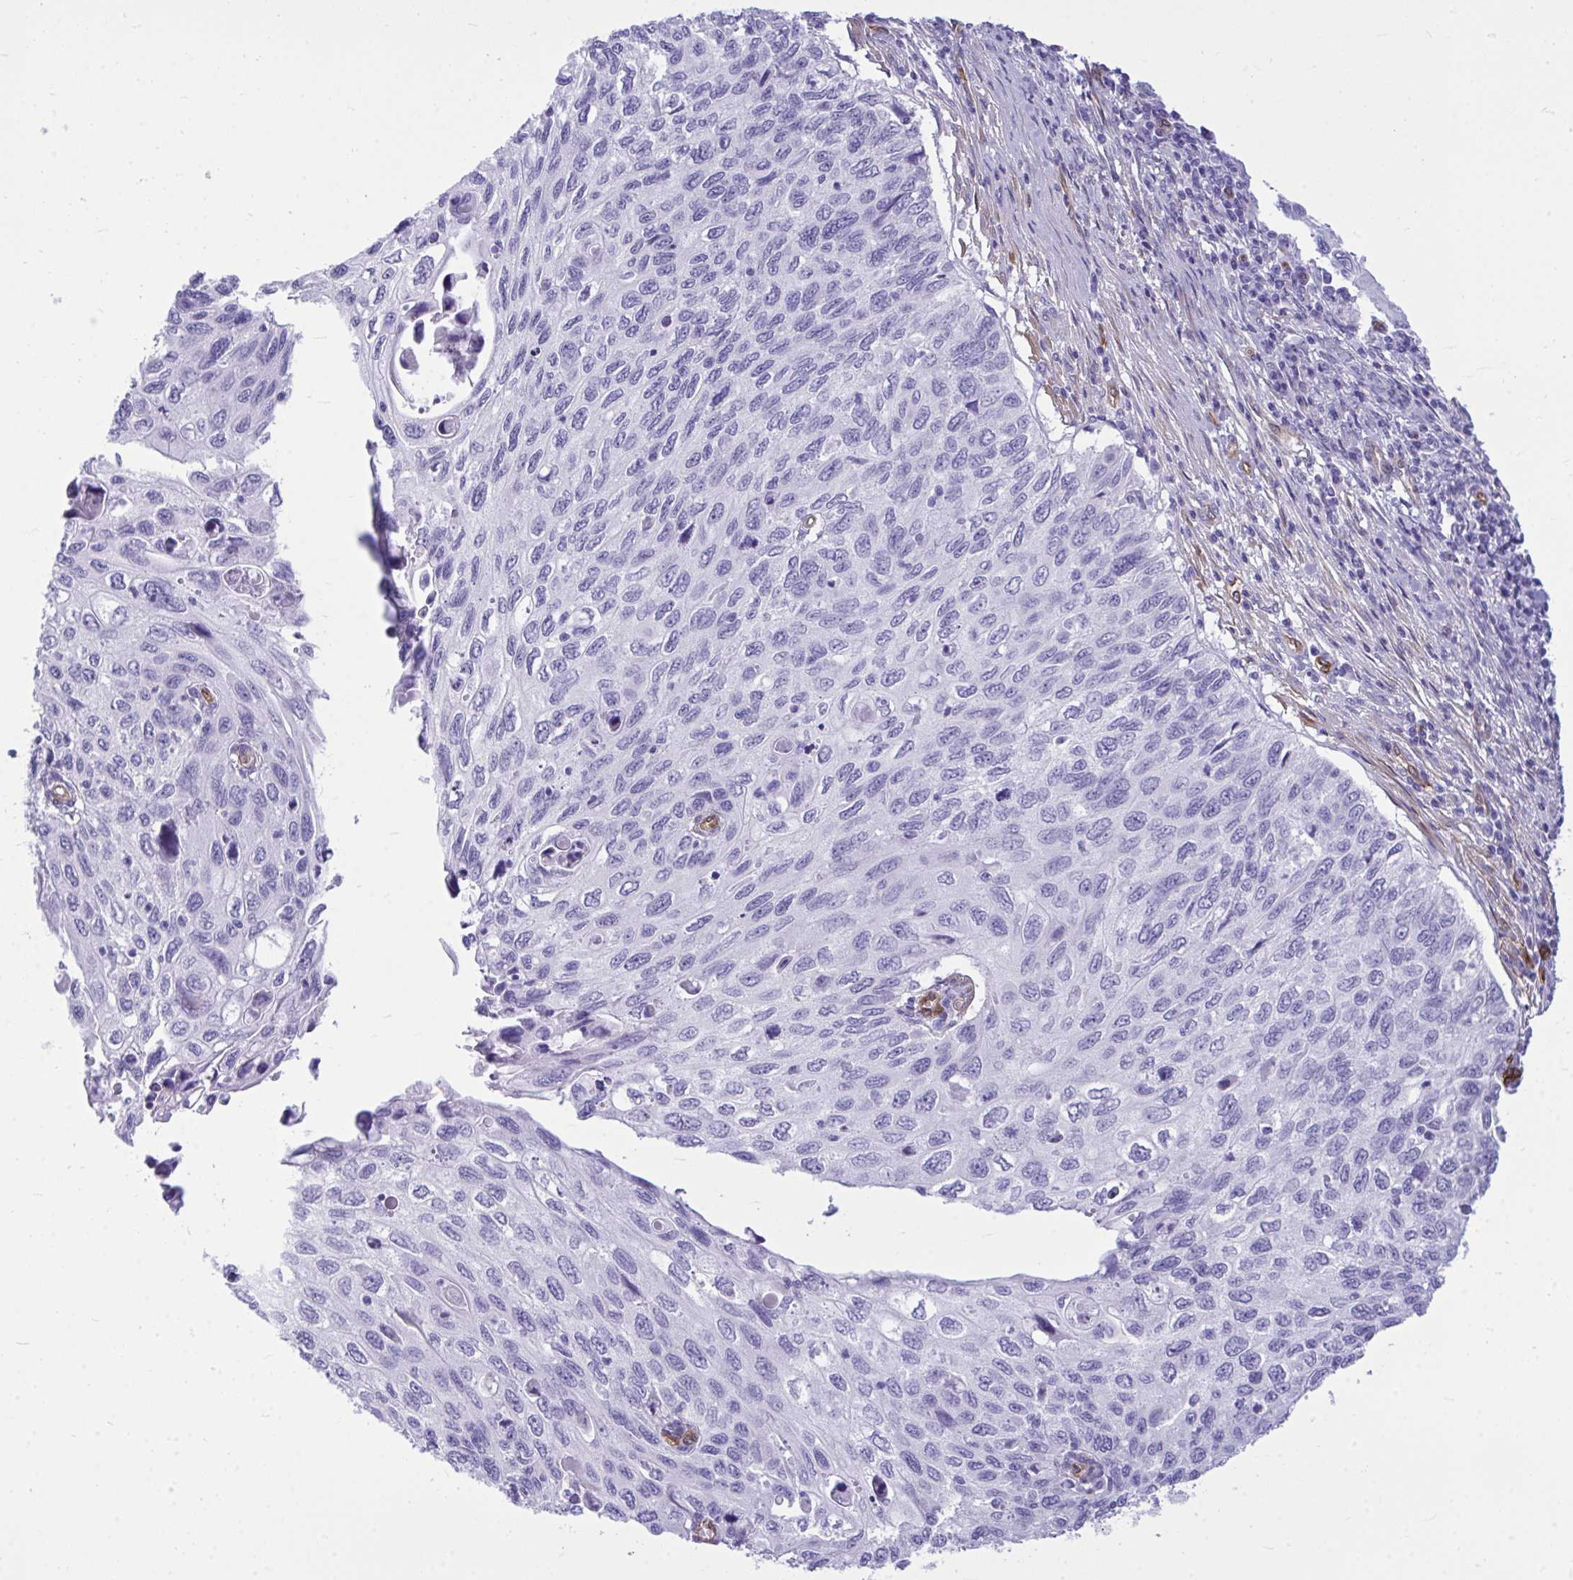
{"staining": {"intensity": "negative", "quantity": "none", "location": "none"}, "tissue": "cervical cancer", "cell_type": "Tumor cells", "image_type": "cancer", "snomed": [{"axis": "morphology", "description": "Squamous cell carcinoma, NOS"}, {"axis": "topography", "description": "Cervix"}], "caption": "DAB (3,3'-diaminobenzidine) immunohistochemical staining of cervical squamous cell carcinoma reveals no significant staining in tumor cells.", "gene": "LIMS2", "patient": {"sex": "female", "age": 70}}